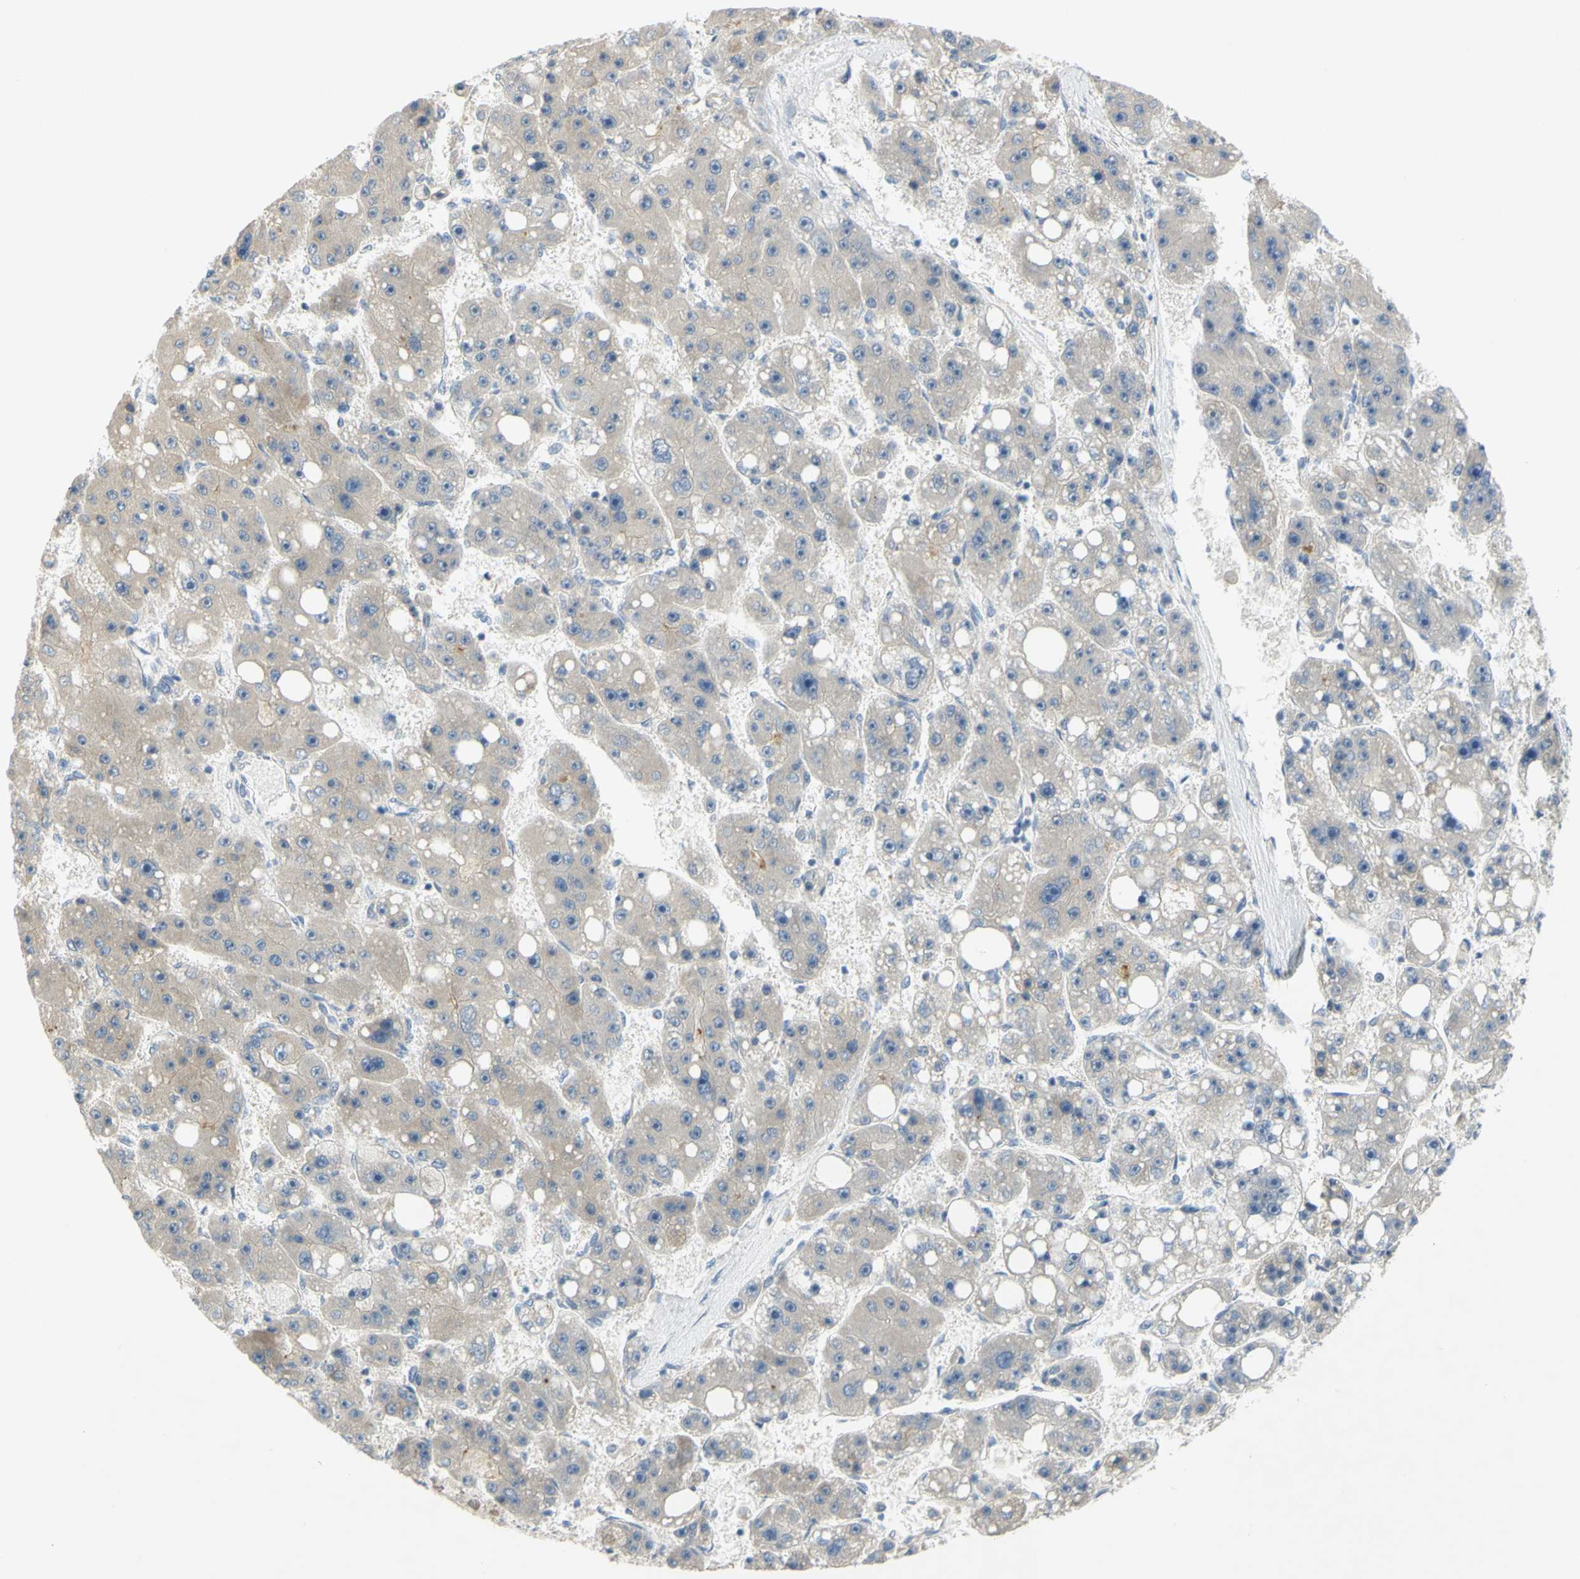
{"staining": {"intensity": "weak", "quantity": "25%-75%", "location": "cytoplasmic/membranous"}, "tissue": "liver cancer", "cell_type": "Tumor cells", "image_type": "cancer", "snomed": [{"axis": "morphology", "description": "Carcinoma, Hepatocellular, NOS"}, {"axis": "topography", "description": "Liver"}], "caption": "A histopathology image of liver cancer stained for a protein displays weak cytoplasmic/membranous brown staining in tumor cells. Immunohistochemistry (ihc) stains the protein in brown and the nuclei are stained blue.", "gene": "CCNB2", "patient": {"sex": "female", "age": 61}}